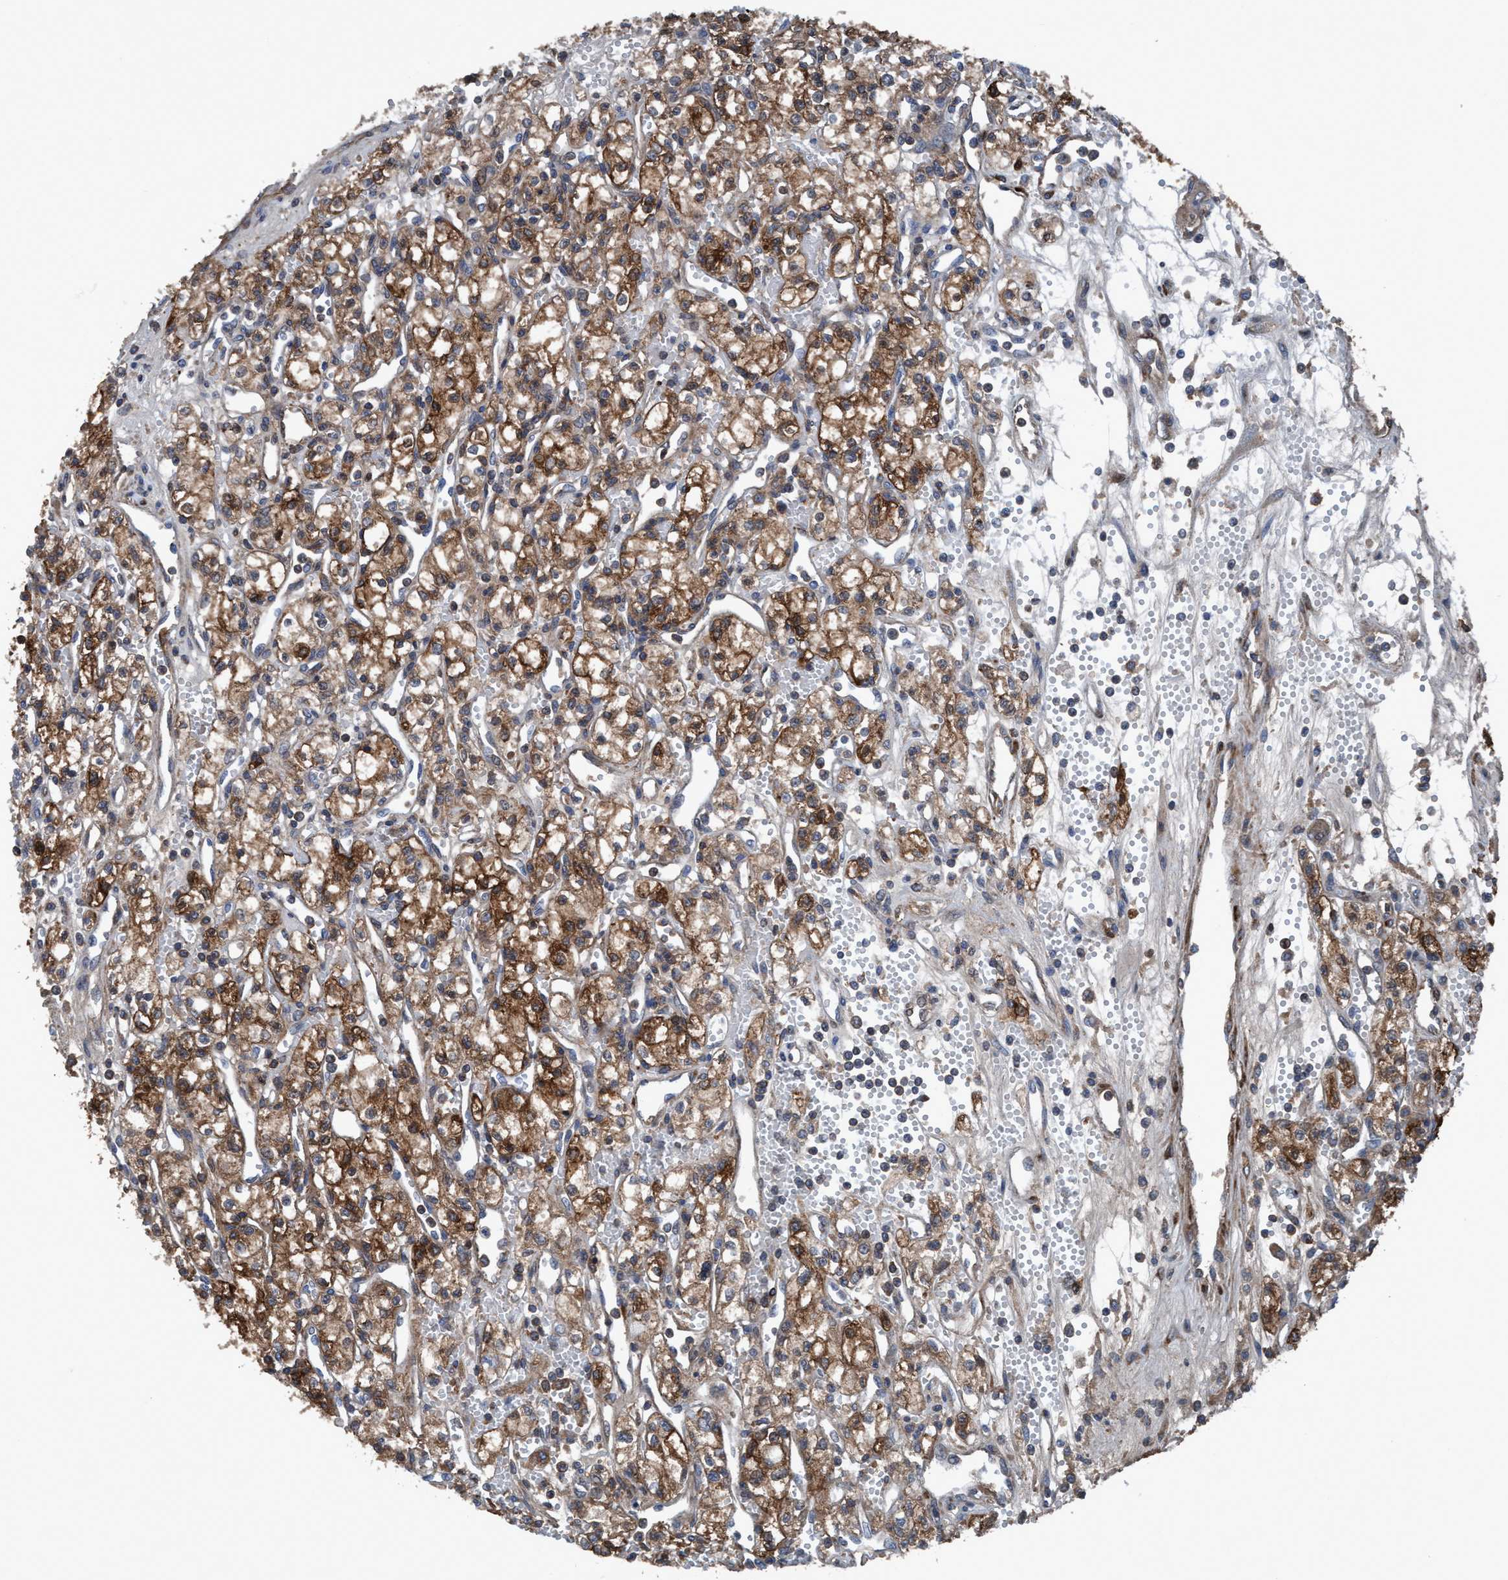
{"staining": {"intensity": "moderate", "quantity": ">75%", "location": "cytoplasmic/membranous"}, "tissue": "renal cancer", "cell_type": "Tumor cells", "image_type": "cancer", "snomed": [{"axis": "morphology", "description": "Adenocarcinoma, NOS"}, {"axis": "topography", "description": "Kidney"}], "caption": "Renal adenocarcinoma was stained to show a protein in brown. There is medium levels of moderate cytoplasmic/membranous staining in approximately >75% of tumor cells. (IHC, brightfield microscopy, high magnification).", "gene": "NMT1", "patient": {"sex": "male", "age": 59}}